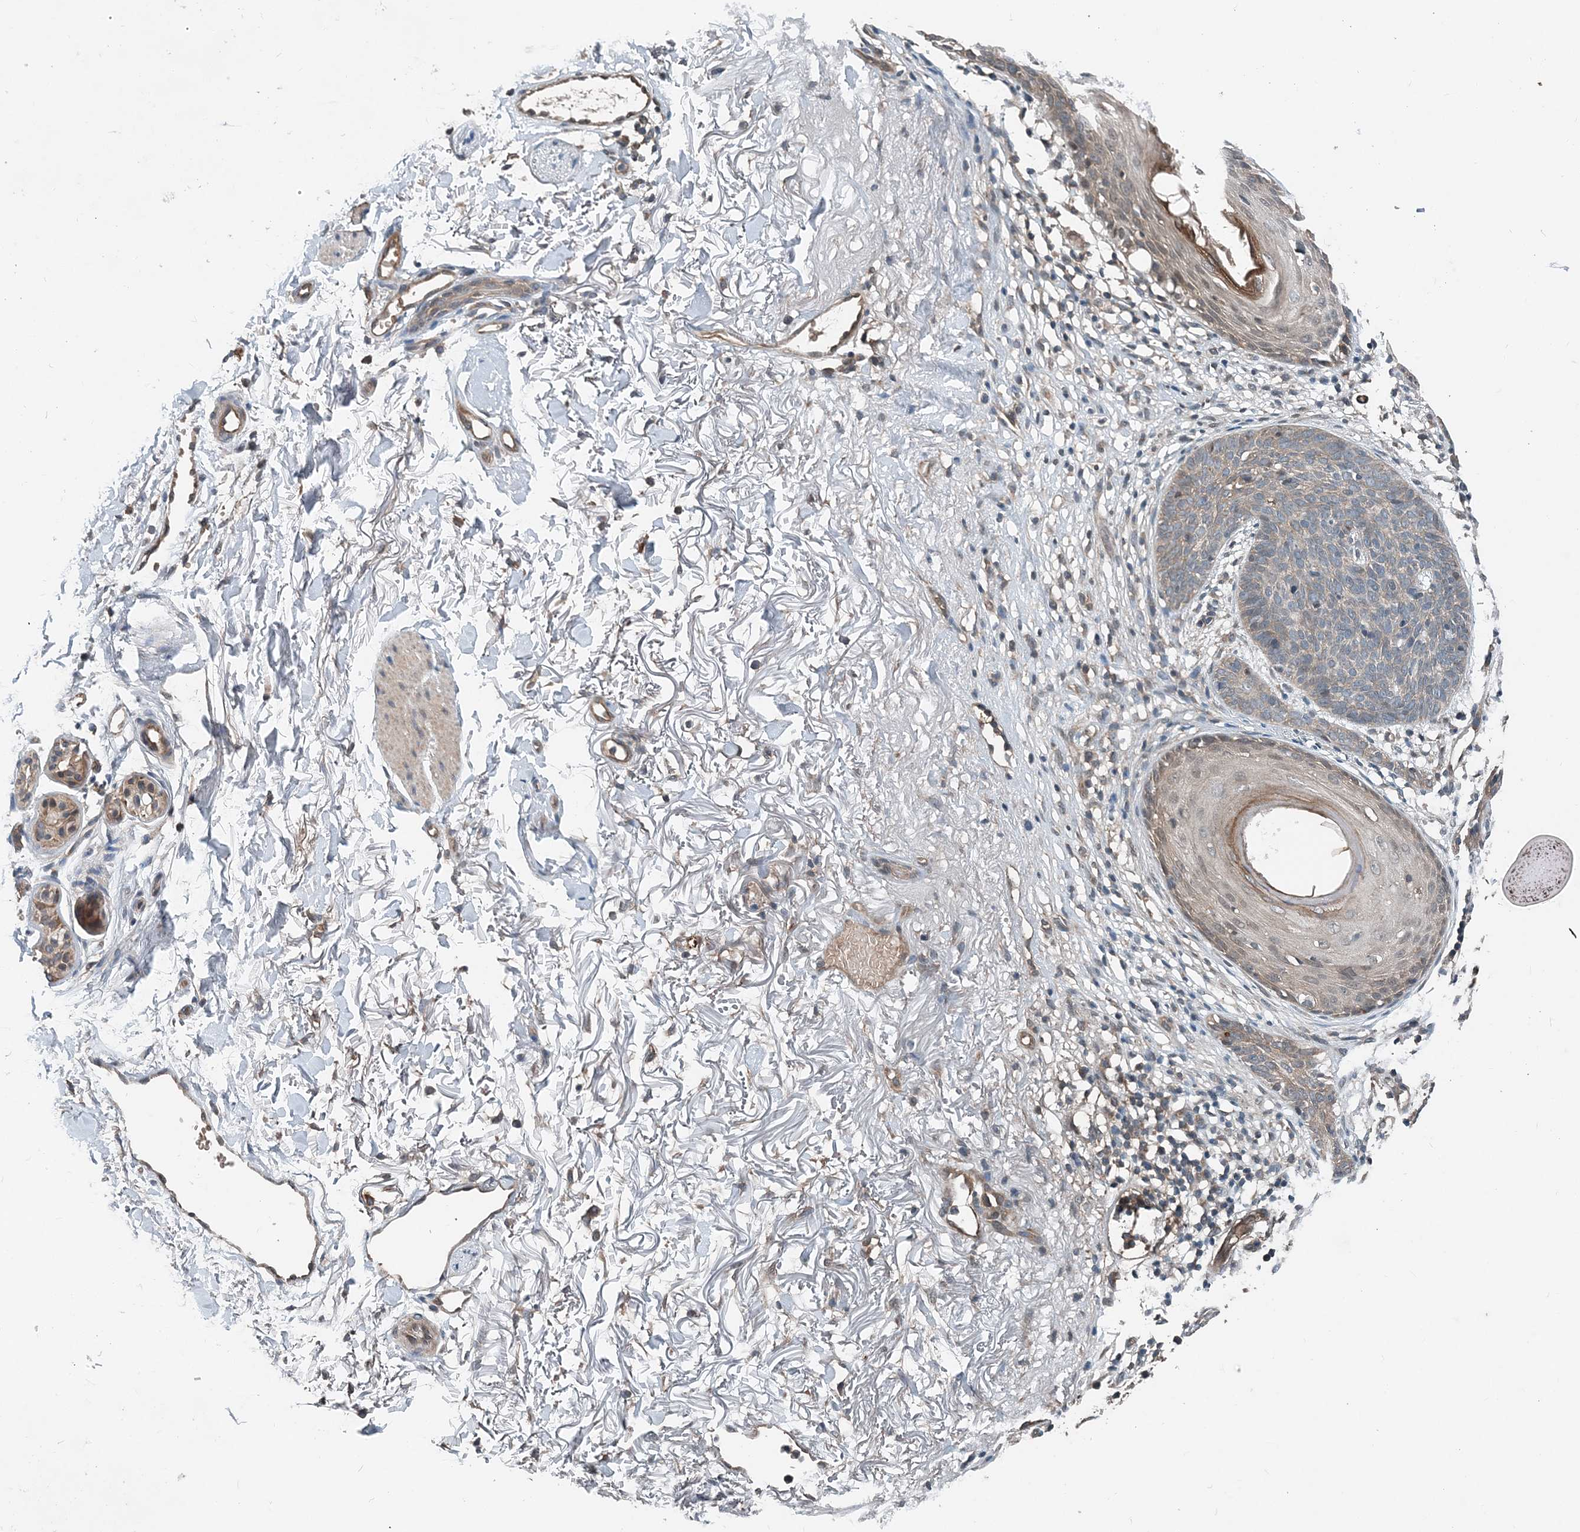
{"staining": {"intensity": "weak", "quantity": "<25%", "location": "cytoplasmic/membranous"}, "tissue": "skin cancer", "cell_type": "Tumor cells", "image_type": "cancer", "snomed": [{"axis": "morphology", "description": "Normal tissue, NOS"}, {"axis": "morphology", "description": "Basal cell carcinoma"}, {"axis": "topography", "description": "Skin"}], "caption": "Basal cell carcinoma (skin) stained for a protein using immunohistochemistry shows no expression tumor cells.", "gene": "SMPD3", "patient": {"sex": "female", "age": 70}}